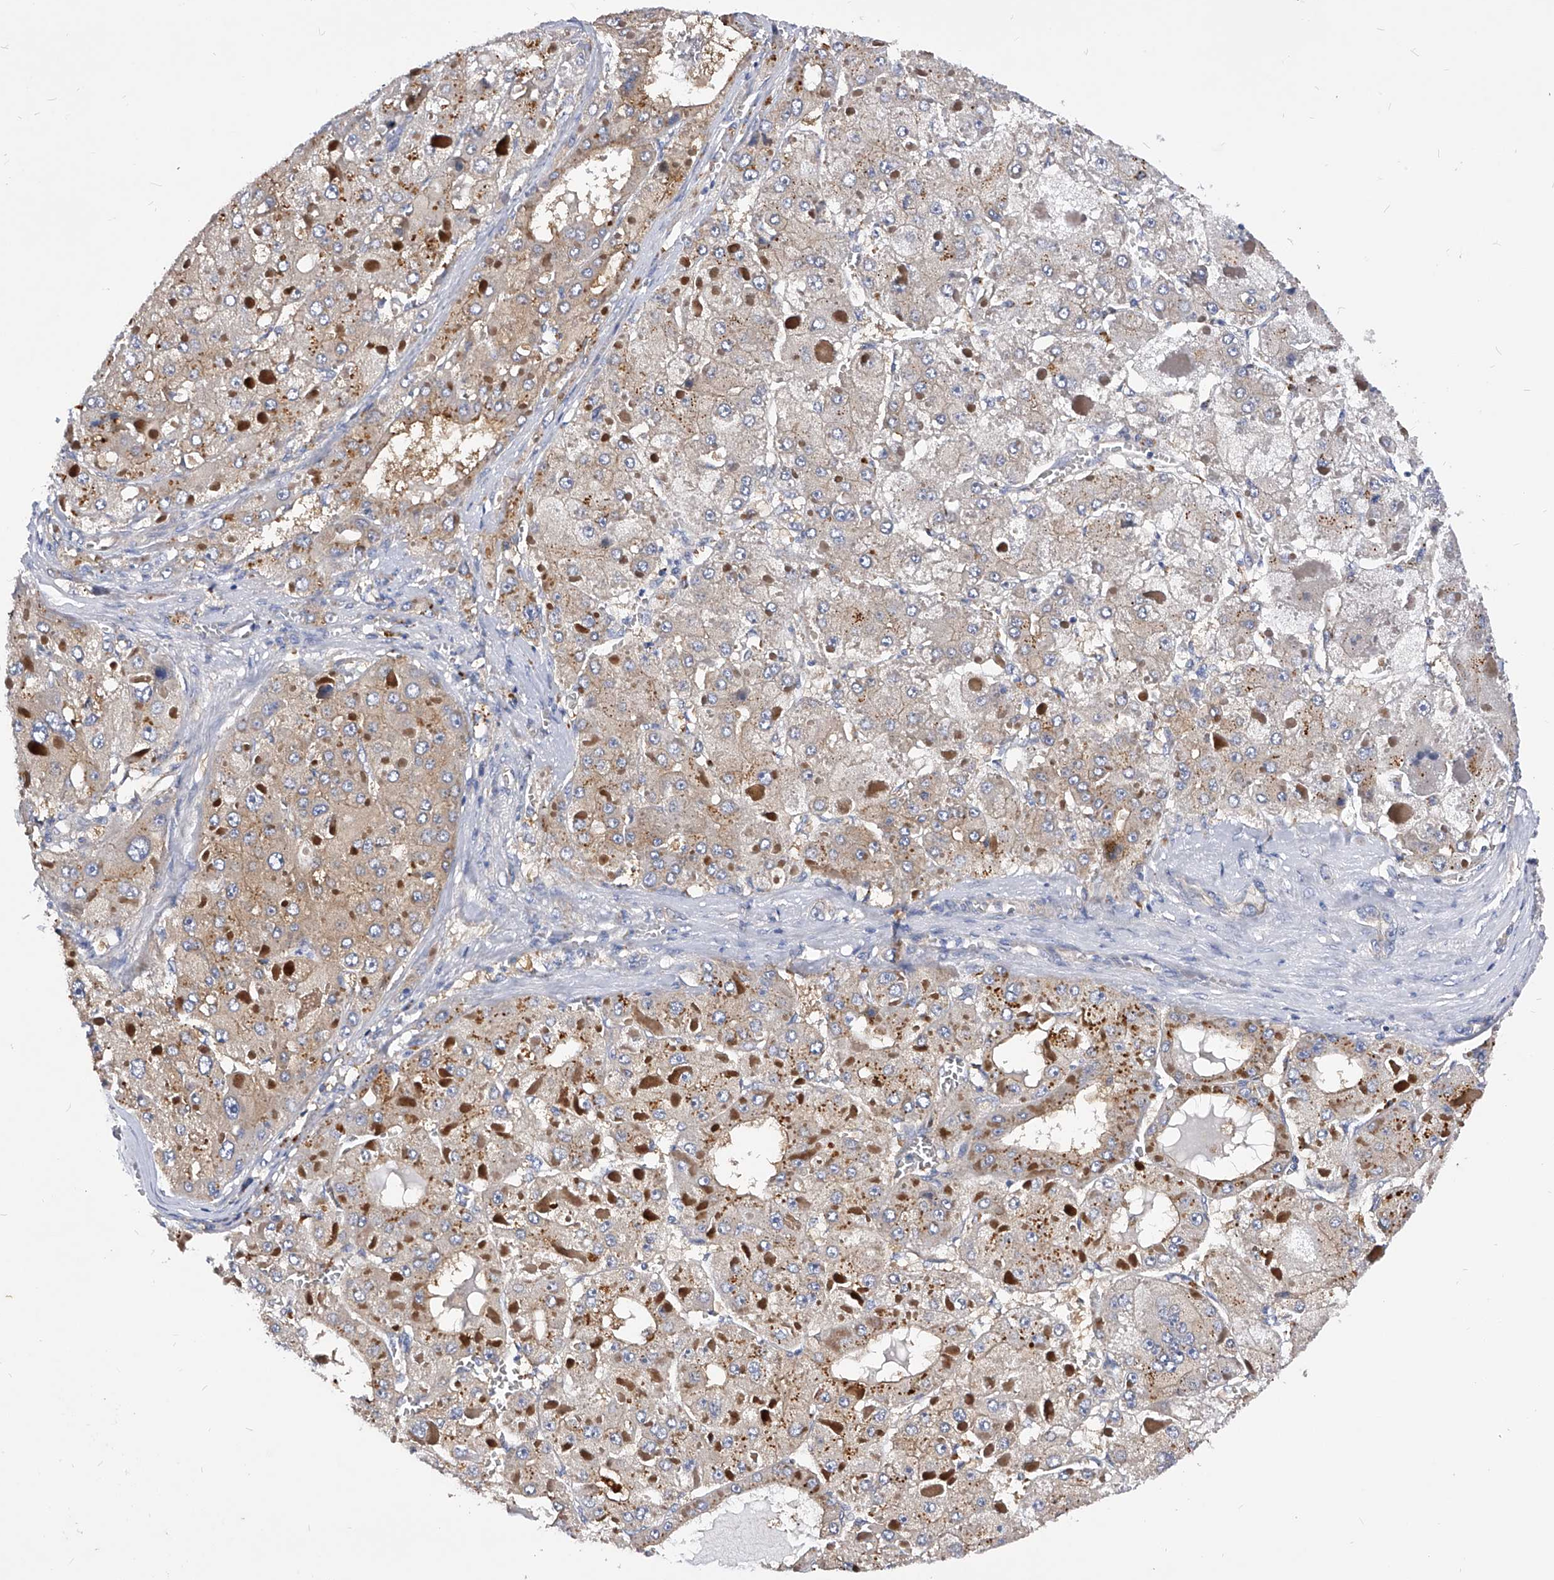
{"staining": {"intensity": "weak", "quantity": ">75%", "location": "cytoplasmic/membranous"}, "tissue": "liver cancer", "cell_type": "Tumor cells", "image_type": "cancer", "snomed": [{"axis": "morphology", "description": "Carcinoma, Hepatocellular, NOS"}, {"axis": "topography", "description": "Liver"}], "caption": "Protein expression by immunohistochemistry (IHC) exhibits weak cytoplasmic/membranous expression in approximately >75% of tumor cells in liver cancer (hepatocellular carcinoma).", "gene": "PPP5C", "patient": {"sex": "female", "age": 73}}